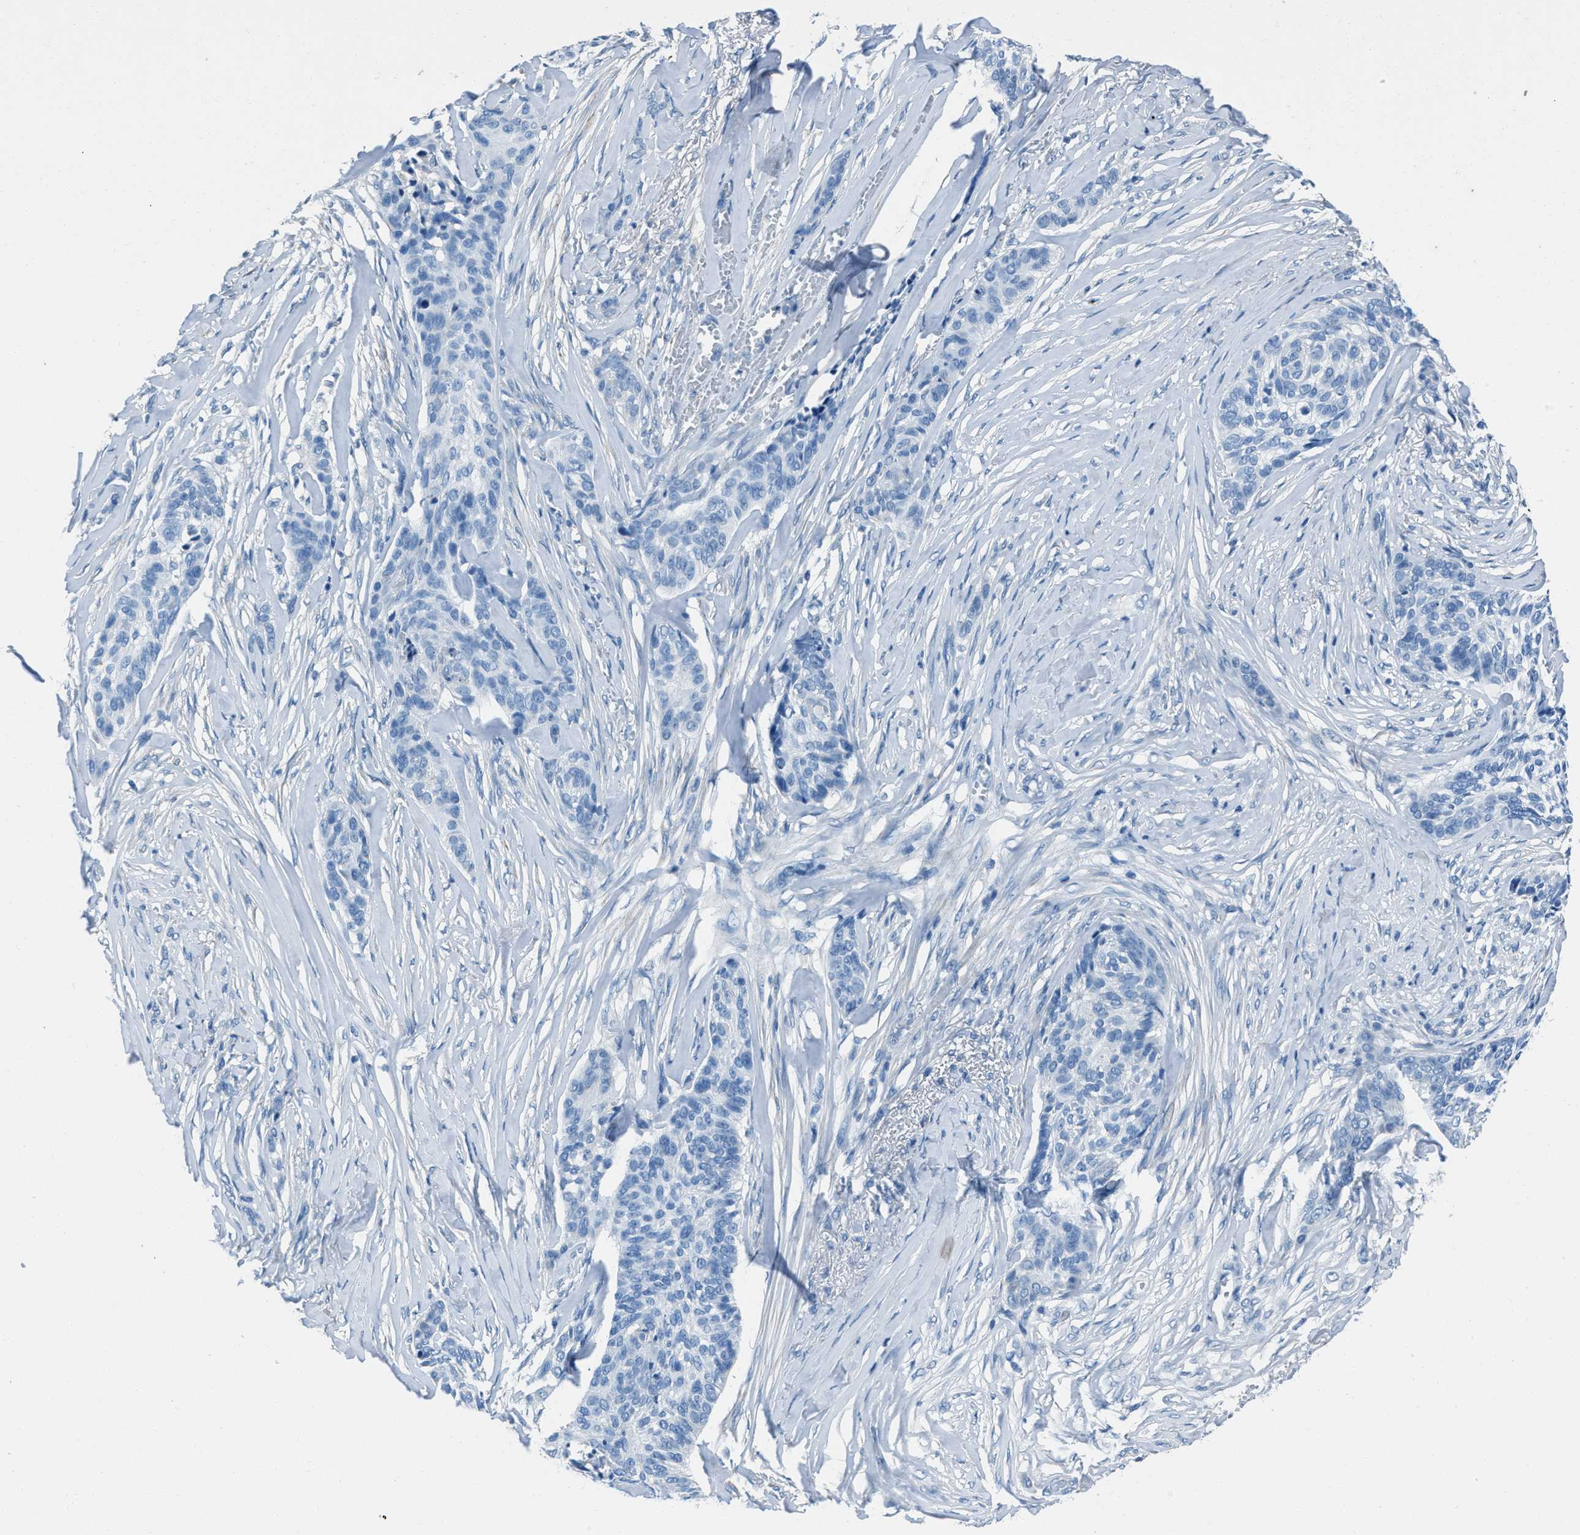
{"staining": {"intensity": "negative", "quantity": "none", "location": "none"}, "tissue": "skin cancer", "cell_type": "Tumor cells", "image_type": "cancer", "snomed": [{"axis": "morphology", "description": "Basal cell carcinoma"}, {"axis": "topography", "description": "Skin"}], "caption": "IHC of human skin basal cell carcinoma reveals no positivity in tumor cells.", "gene": "AMACR", "patient": {"sex": "male", "age": 85}}